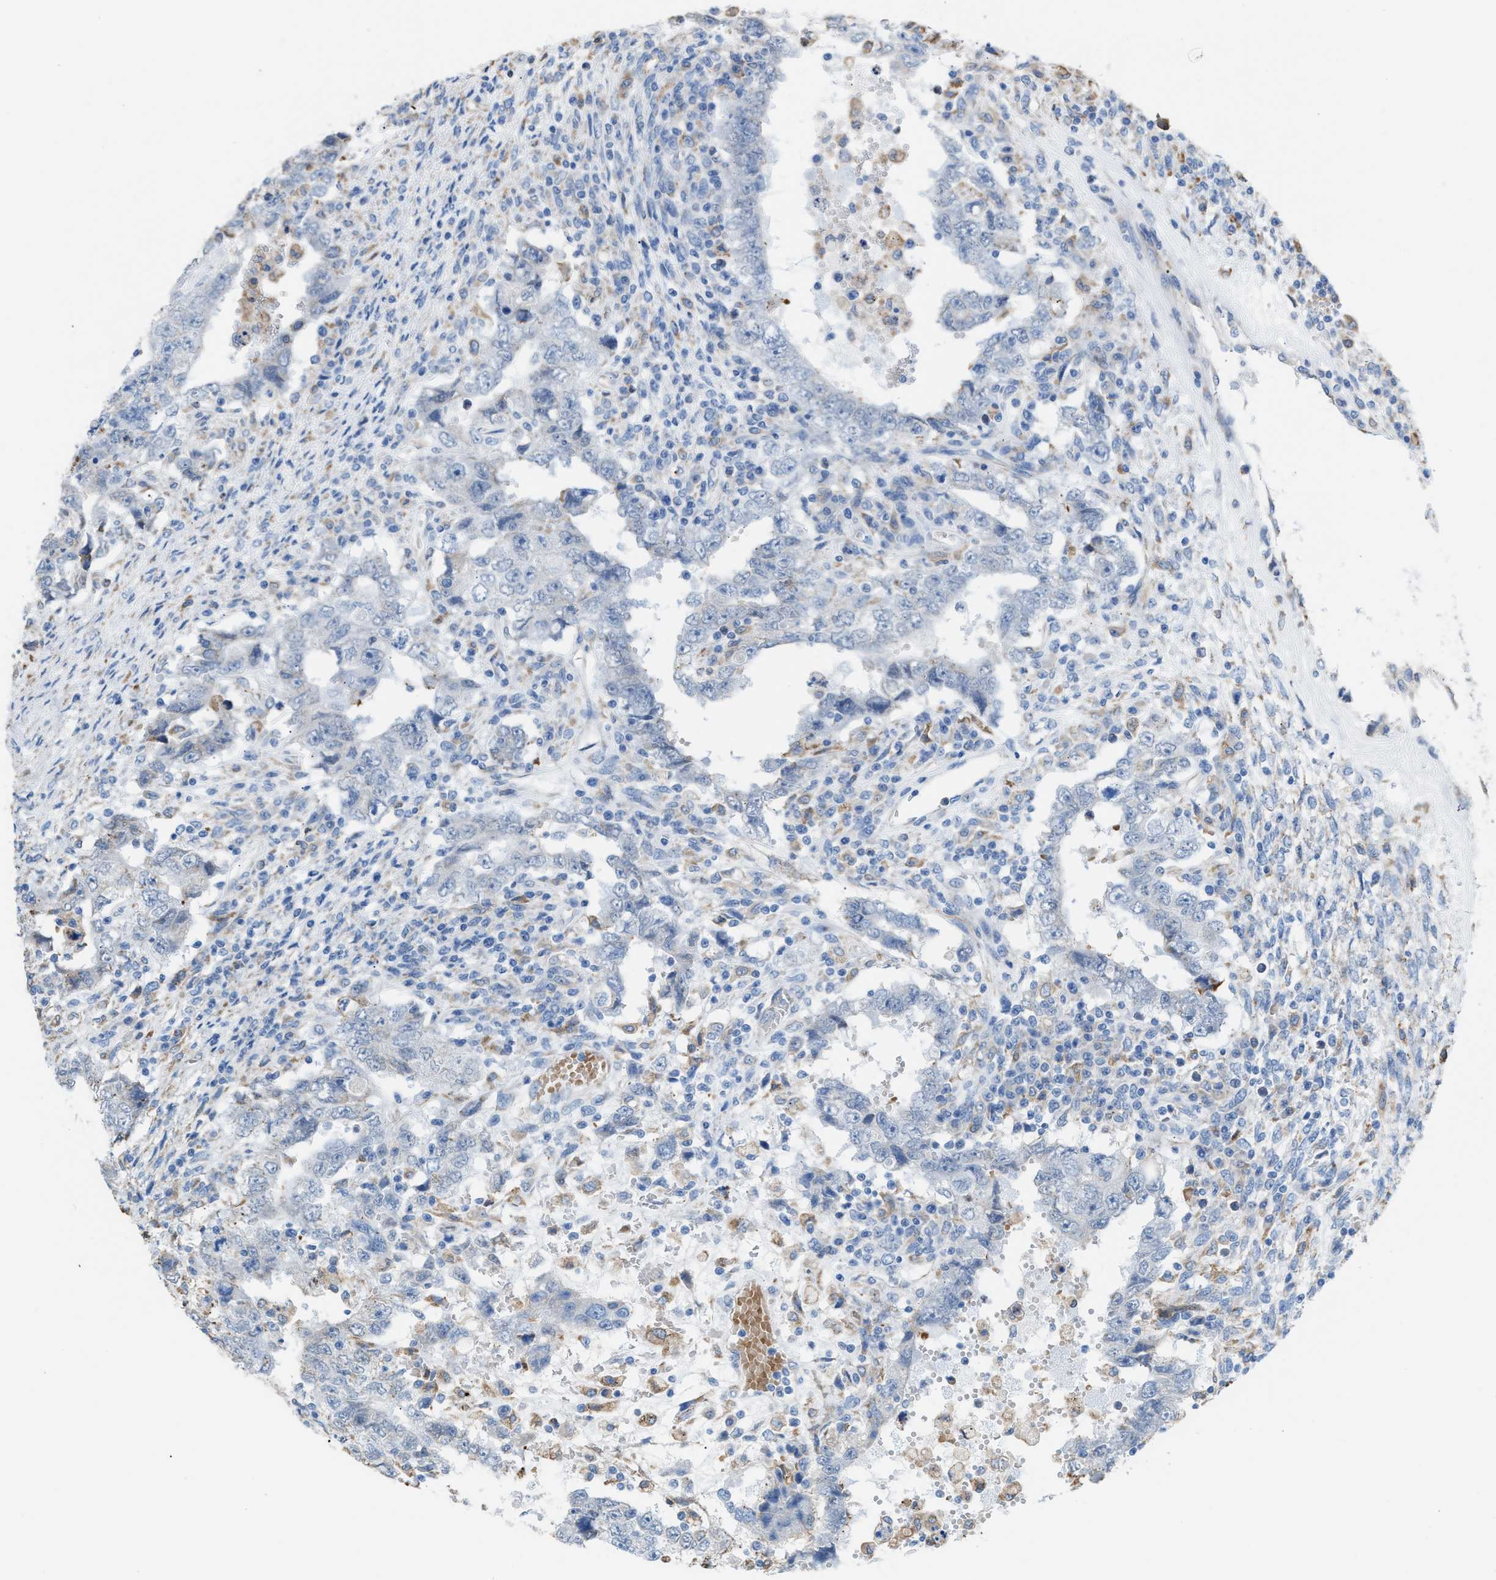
{"staining": {"intensity": "negative", "quantity": "none", "location": "none"}, "tissue": "testis cancer", "cell_type": "Tumor cells", "image_type": "cancer", "snomed": [{"axis": "morphology", "description": "Carcinoma, Embryonal, NOS"}, {"axis": "topography", "description": "Testis"}], "caption": "A photomicrograph of testis cancer (embryonal carcinoma) stained for a protein displays no brown staining in tumor cells.", "gene": "CA3", "patient": {"sex": "male", "age": 26}}